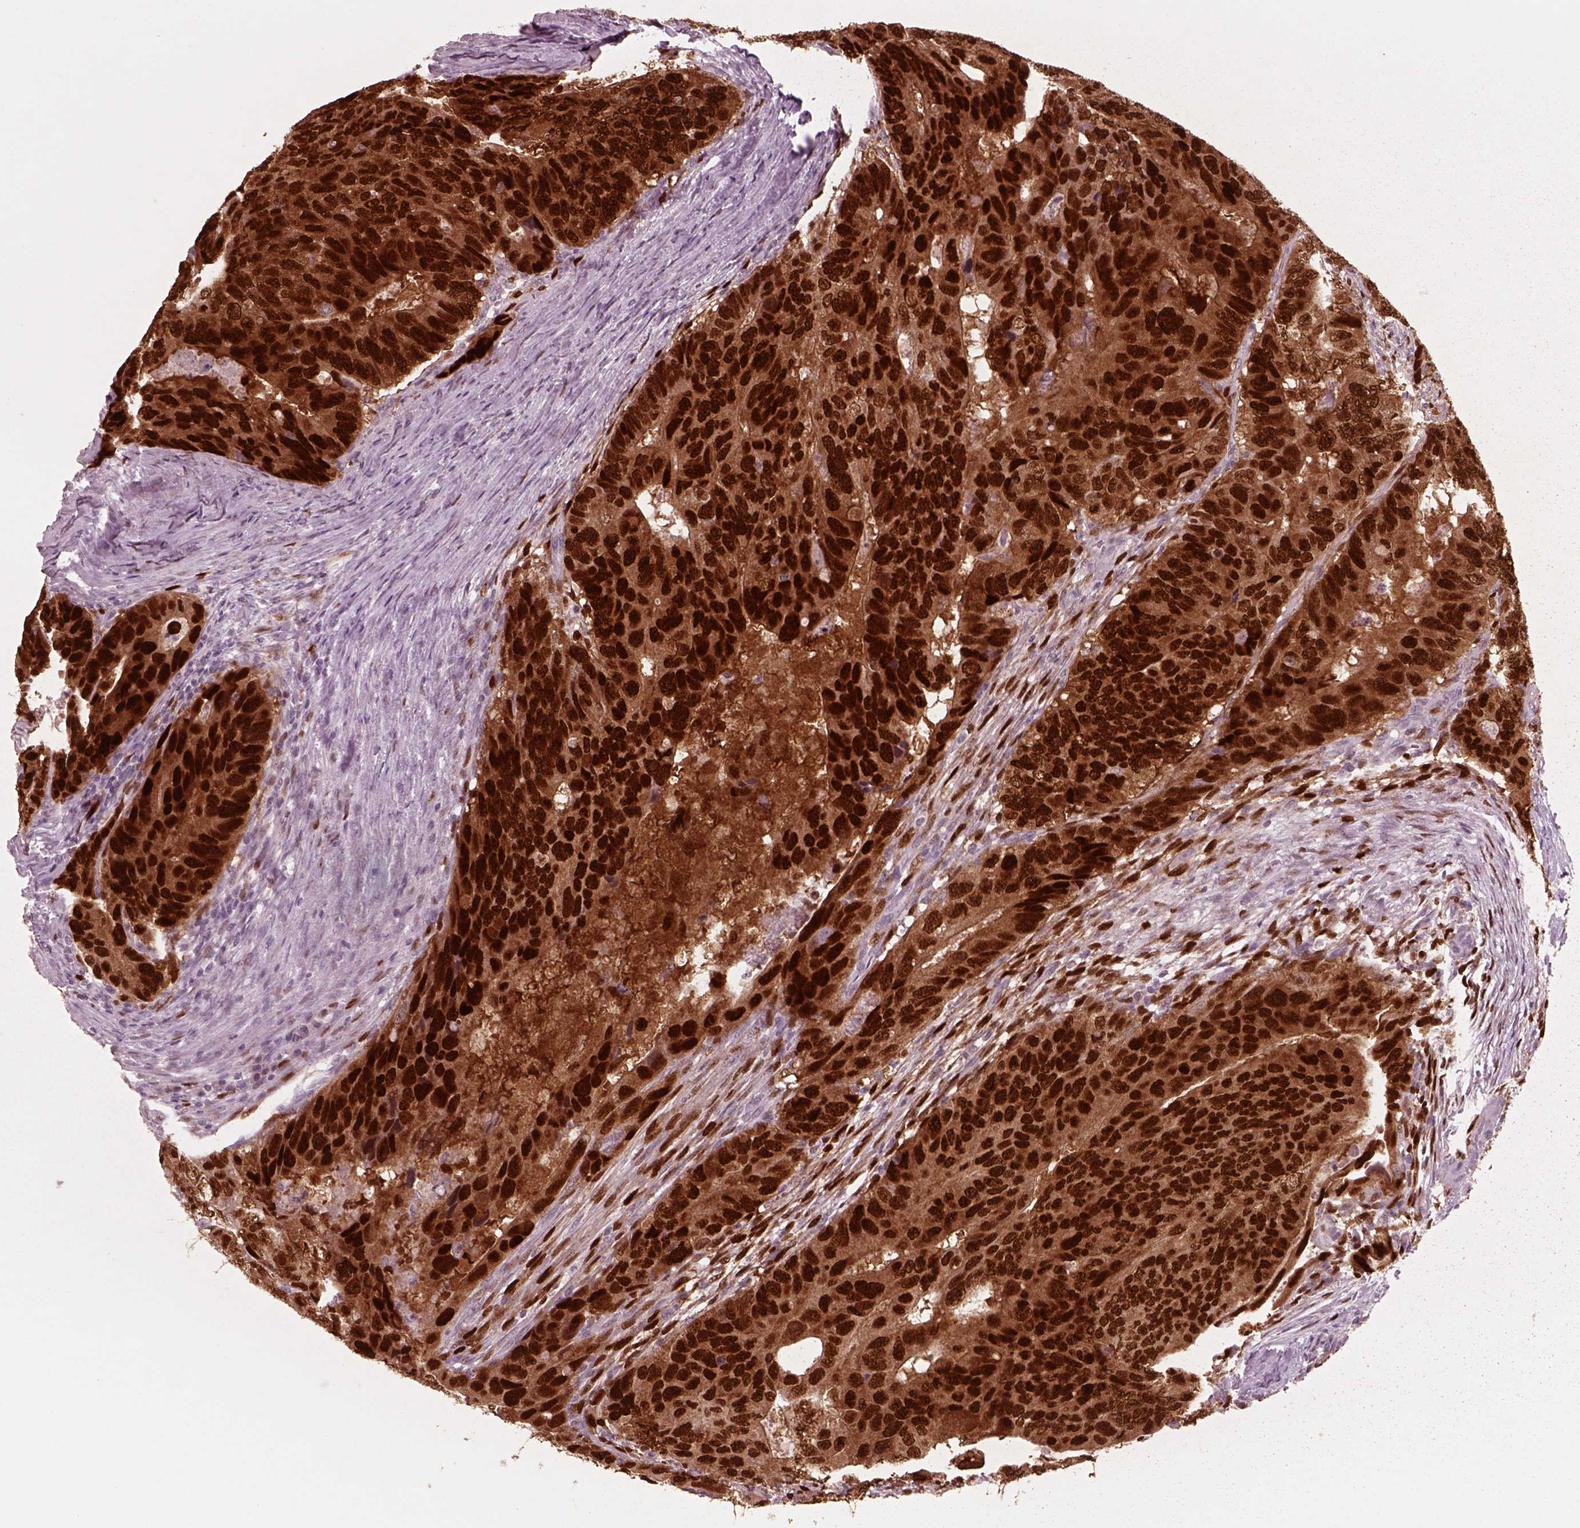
{"staining": {"intensity": "strong", "quantity": ">75%", "location": "cytoplasmic/membranous,nuclear"}, "tissue": "colorectal cancer", "cell_type": "Tumor cells", "image_type": "cancer", "snomed": [{"axis": "morphology", "description": "Adenocarcinoma, NOS"}, {"axis": "topography", "description": "Colon"}], "caption": "IHC of colorectal cancer (adenocarcinoma) reveals high levels of strong cytoplasmic/membranous and nuclear positivity in about >75% of tumor cells.", "gene": "SOX9", "patient": {"sex": "male", "age": 79}}